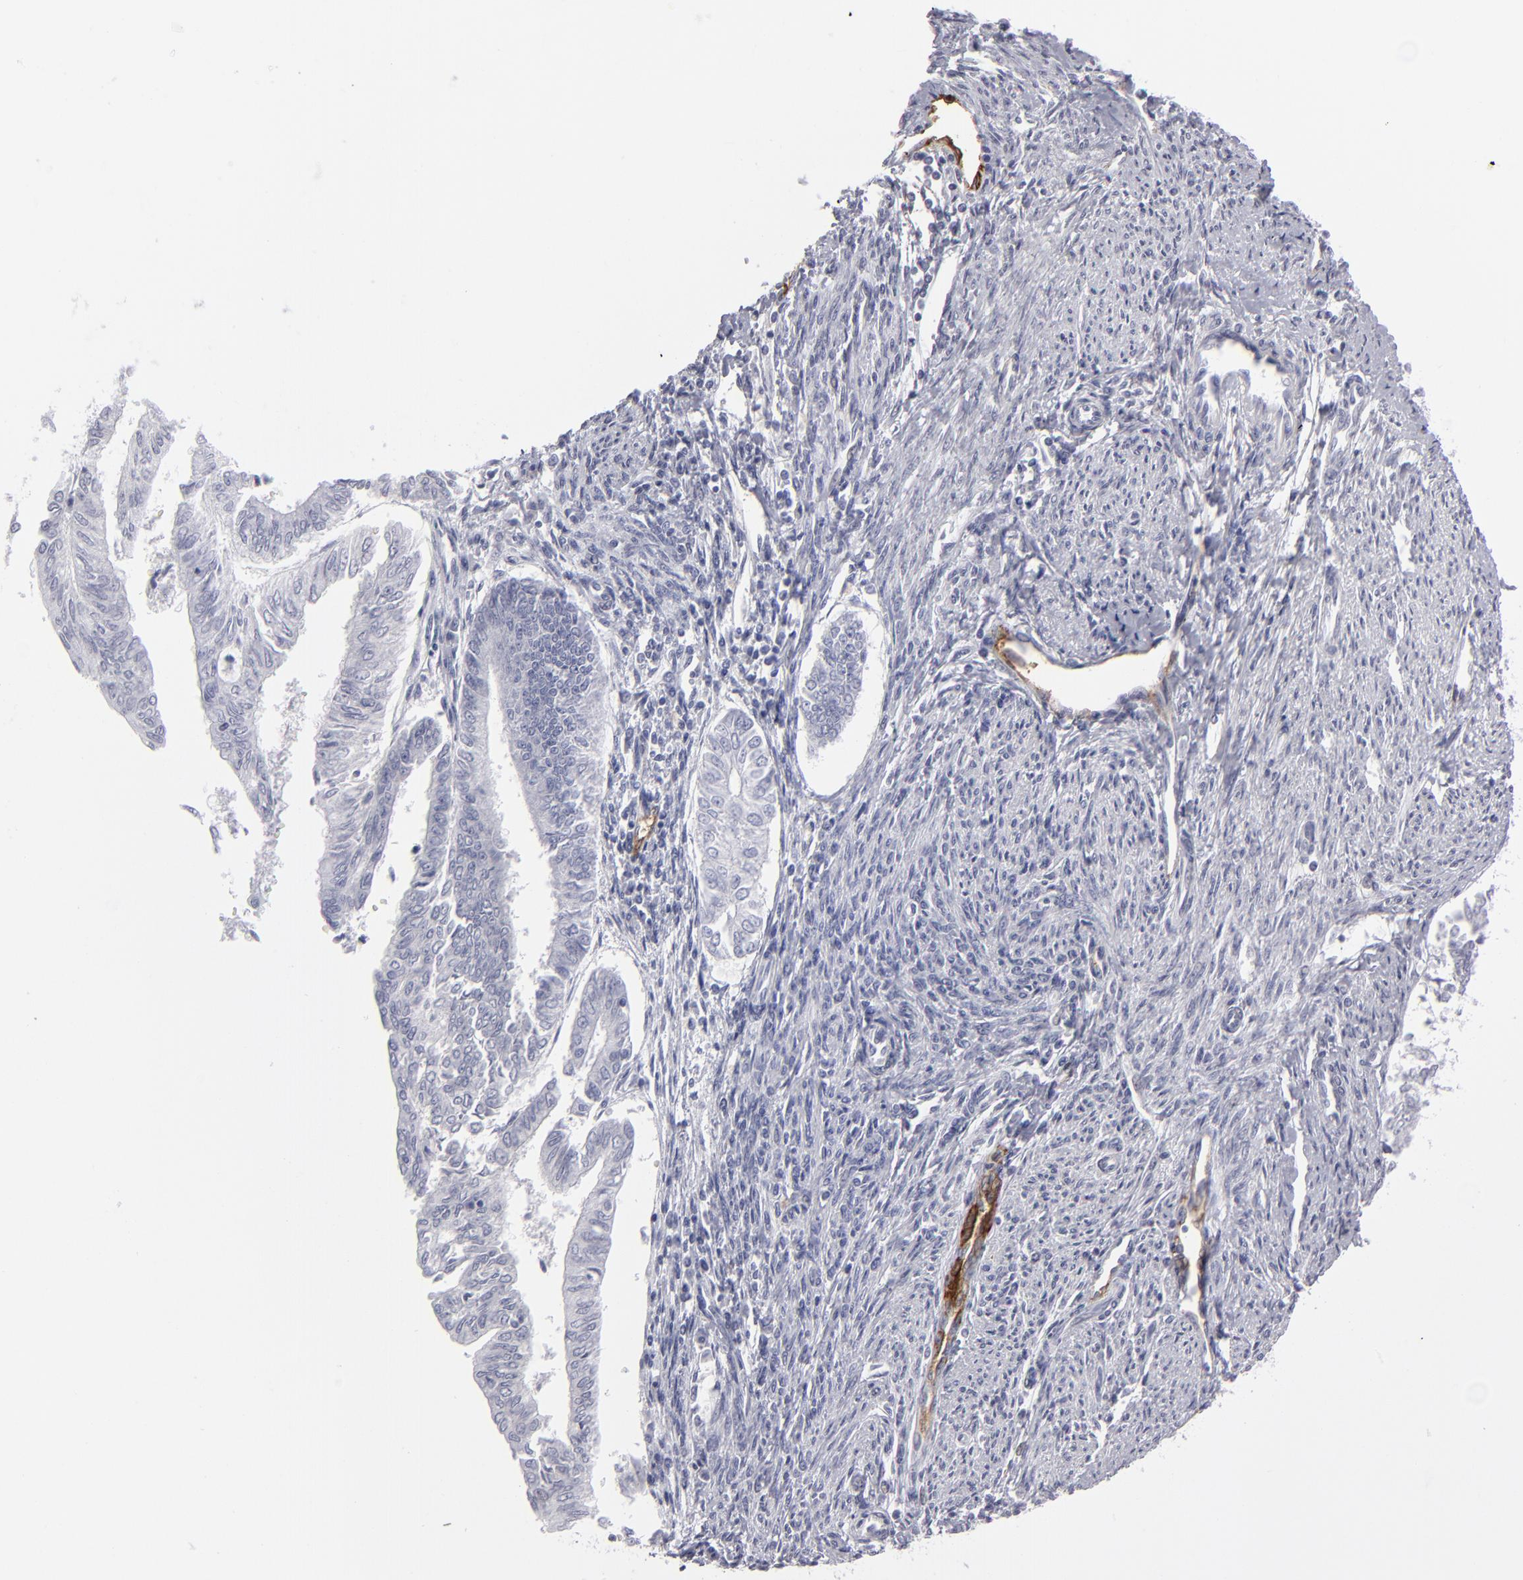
{"staining": {"intensity": "negative", "quantity": "none", "location": "none"}, "tissue": "endometrial cancer", "cell_type": "Tumor cells", "image_type": "cancer", "snomed": [{"axis": "morphology", "description": "Adenocarcinoma, NOS"}, {"axis": "topography", "description": "Endometrium"}], "caption": "Image shows no protein staining in tumor cells of adenocarcinoma (endometrial) tissue. (IHC, brightfield microscopy, high magnification).", "gene": "CADM3", "patient": {"sex": "female", "age": 66}}